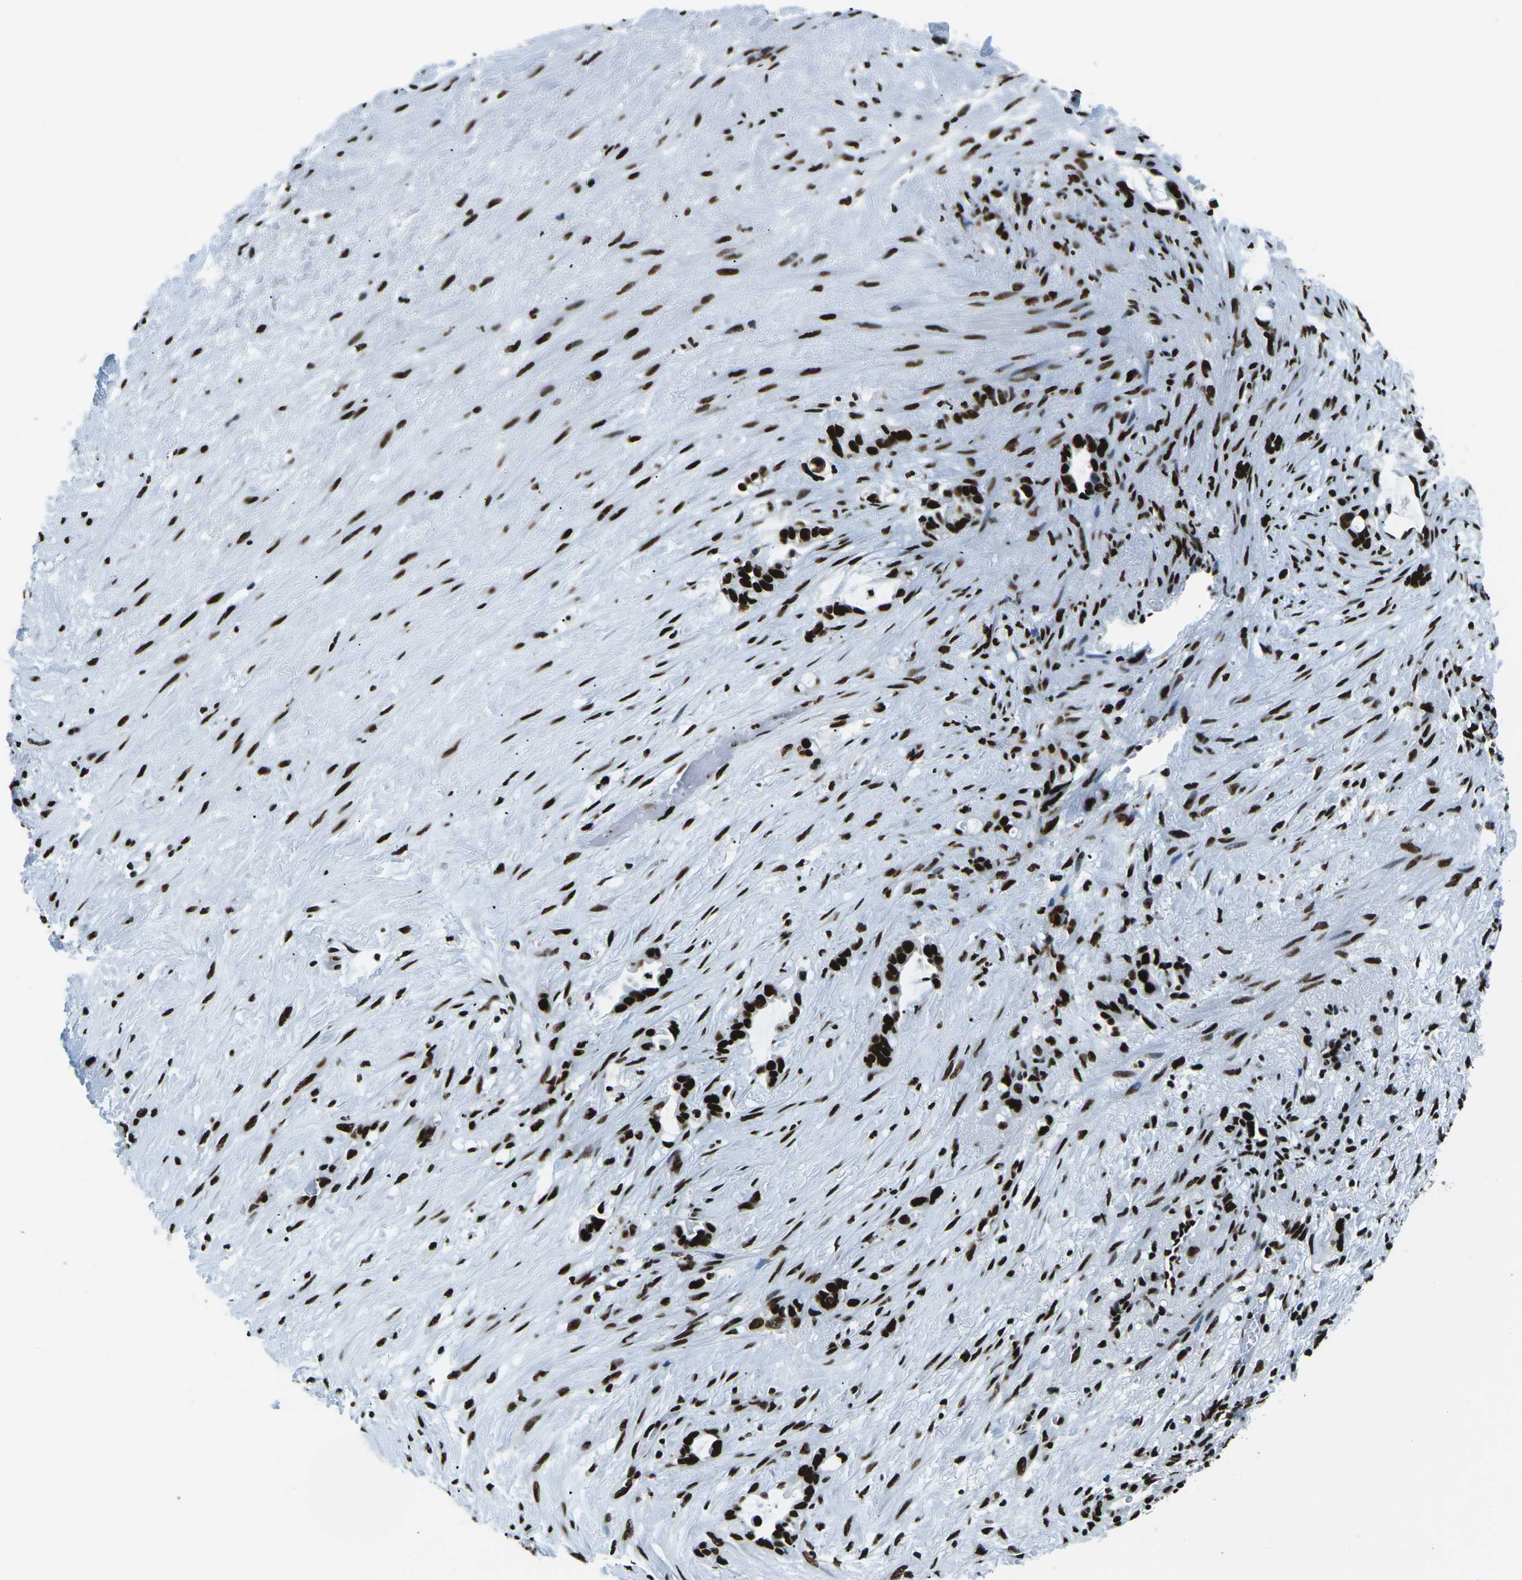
{"staining": {"intensity": "strong", "quantity": ">75%", "location": "nuclear"}, "tissue": "liver cancer", "cell_type": "Tumor cells", "image_type": "cancer", "snomed": [{"axis": "morphology", "description": "Cholangiocarcinoma"}, {"axis": "topography", "description": "Liver"}], "caption": "Liver cholangiocarcinoma stained for a protein (brown) displays strong nuclear positive expression in approximately >75% of tumor cells.", "gene": "HNRNPL", "patient": {"sex": "female", "age": 65}}